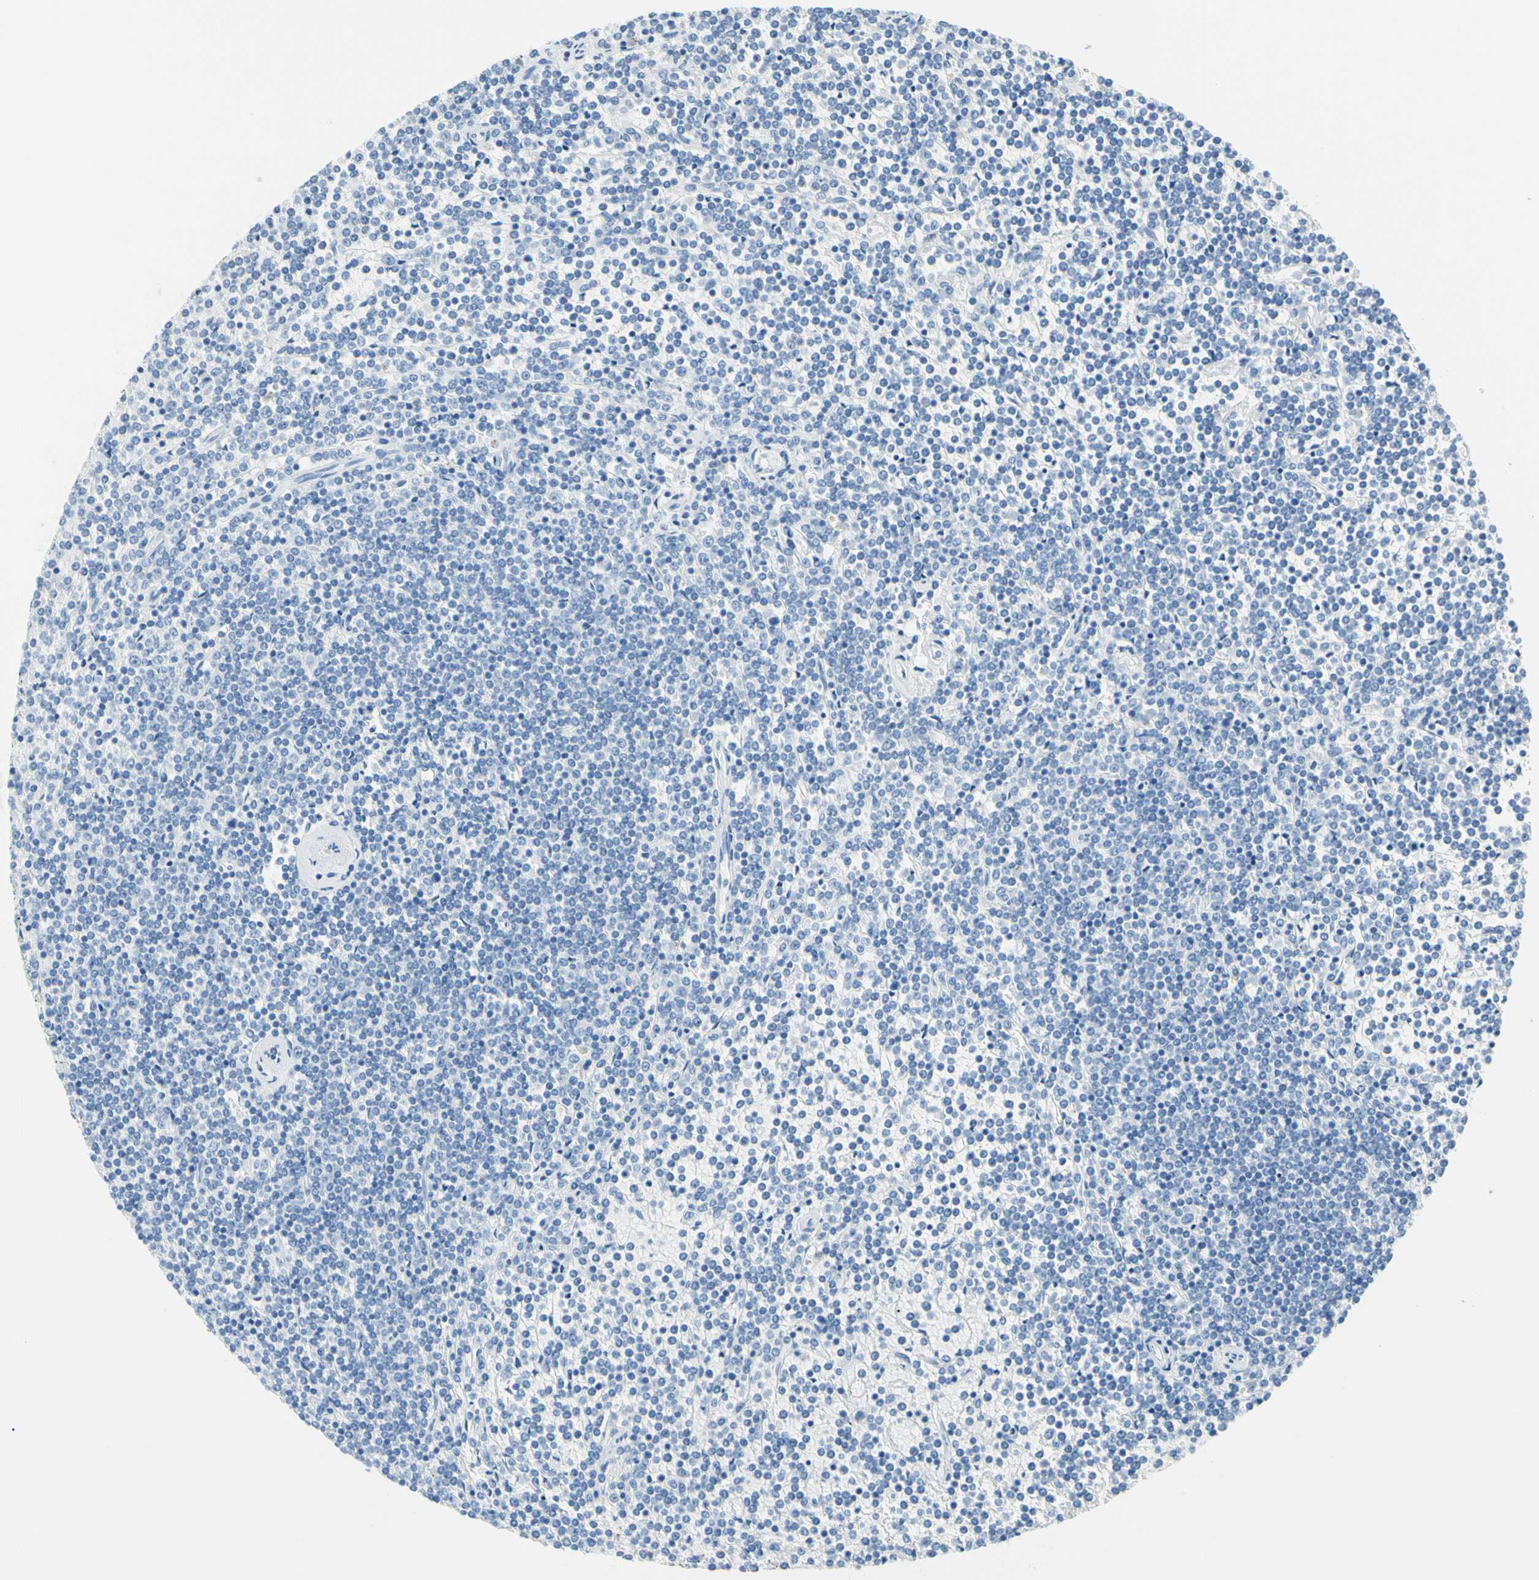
{"staining": {"intensity": "negative", "quantity": "none", "location": "none"}, "tissue": "lymphoma", "cell_type": "Tumor cells", "image_type": "cancer", "snomed": [{"axis": "morphology", "description": "Malignant lymphoma, non-Hodgkin's type, Low grade"}, {"axis": "topography", "description": "Spleen"}], "caption": "Immunohistochemistry (IHC) of human low-grade malignant lymphoma, non-Hodgkin's type demonstrates no staining in tumor cells.", "gene": "CYSLTR1", "patient": {"sex": "female", "age": 19}}